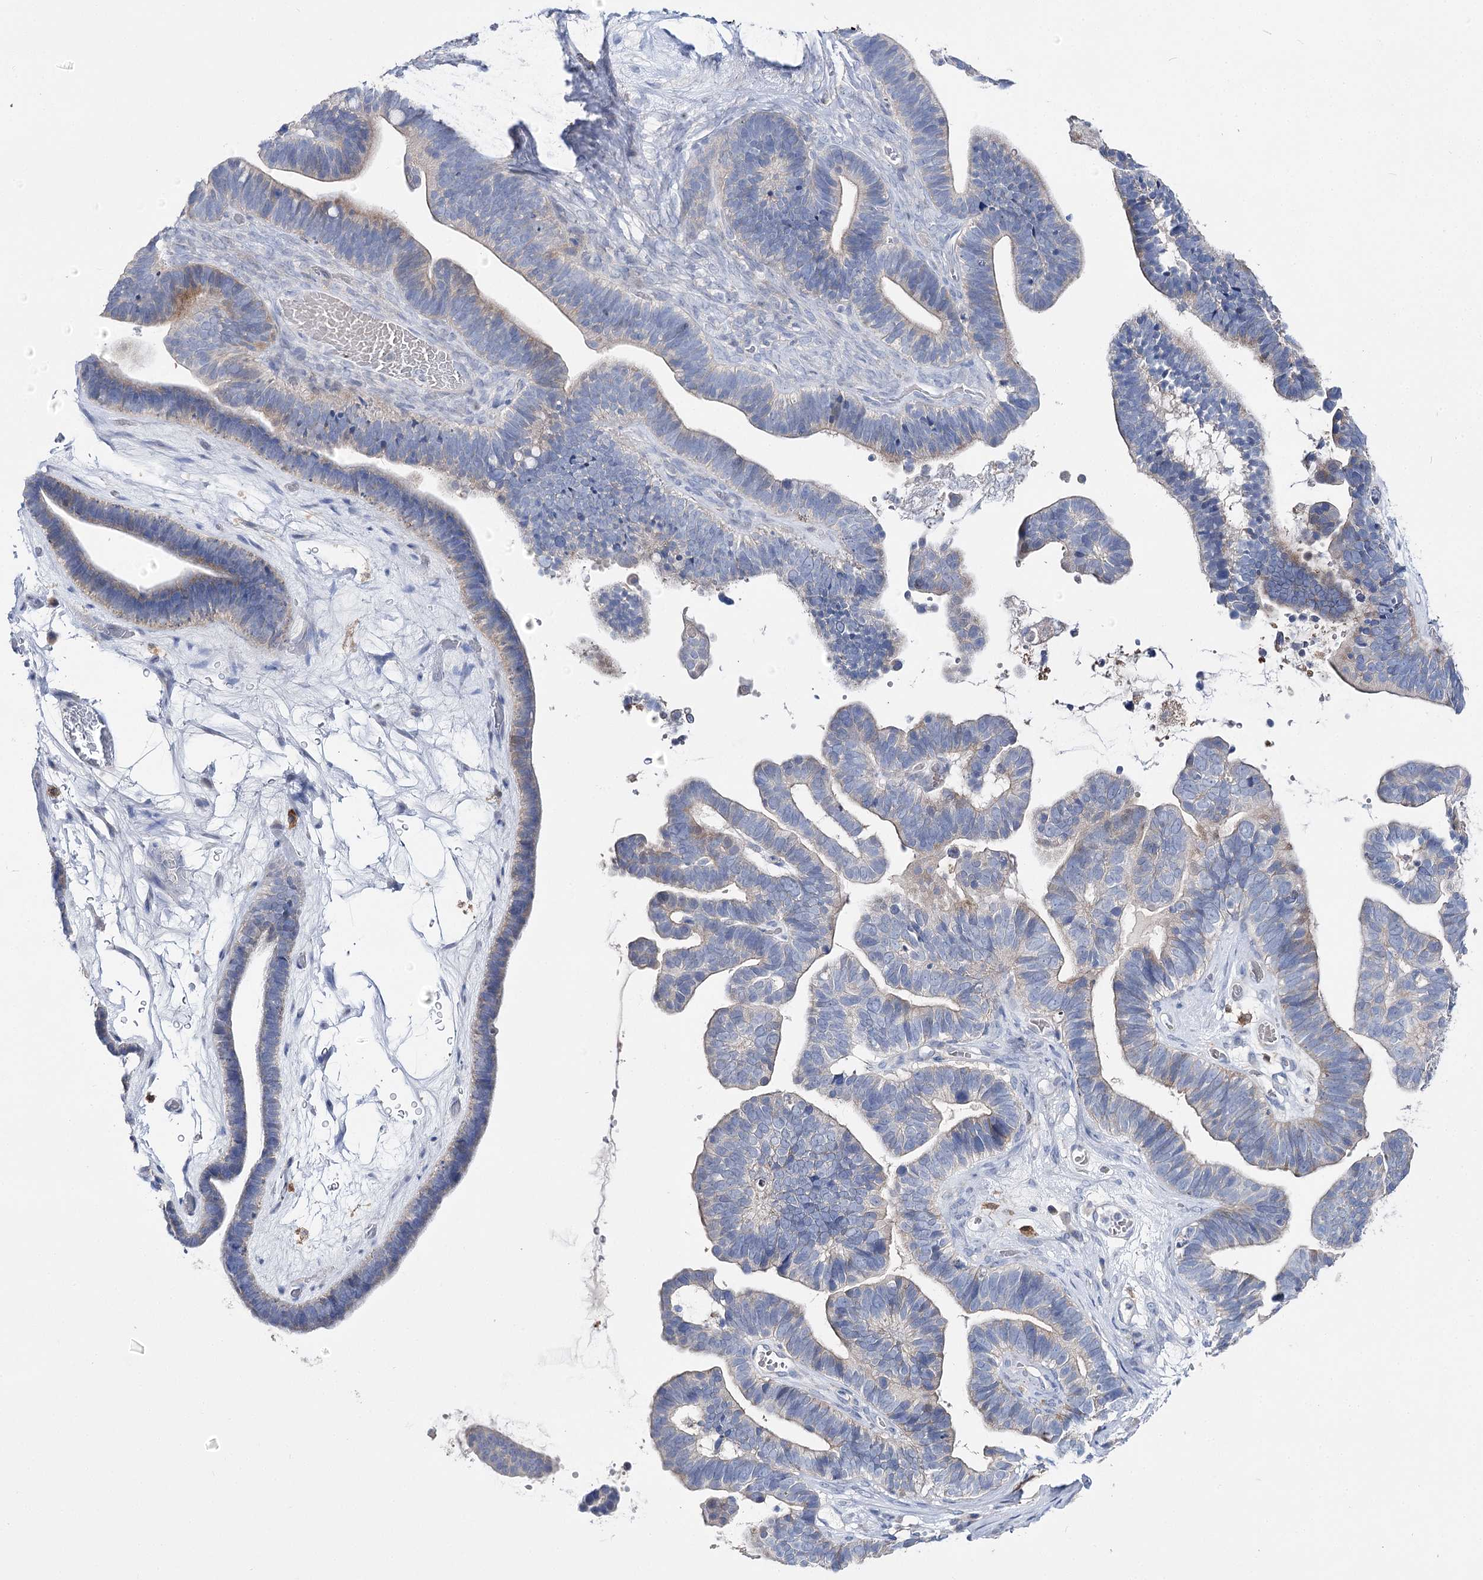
{"staining": {"intensity": "weak", "quantity": "<25%", "location": "cytoplasmic/membranous"}, "tissue": "ovarian cancer", "cell_type": "Tumor cells", "image_type": "cancer", "snomed": [{"axis": "morphology", "description": "Cystadenocarcinoma, serous, NOS"}, {"axis": "topography", "description": "Ovary"}], "caption": "Immunohistochemical staining of ovarian cancer exhibits no significant staining in tumor cells.", "gene": "NRAP", "patient": {"sex": "female", "age": 56}}